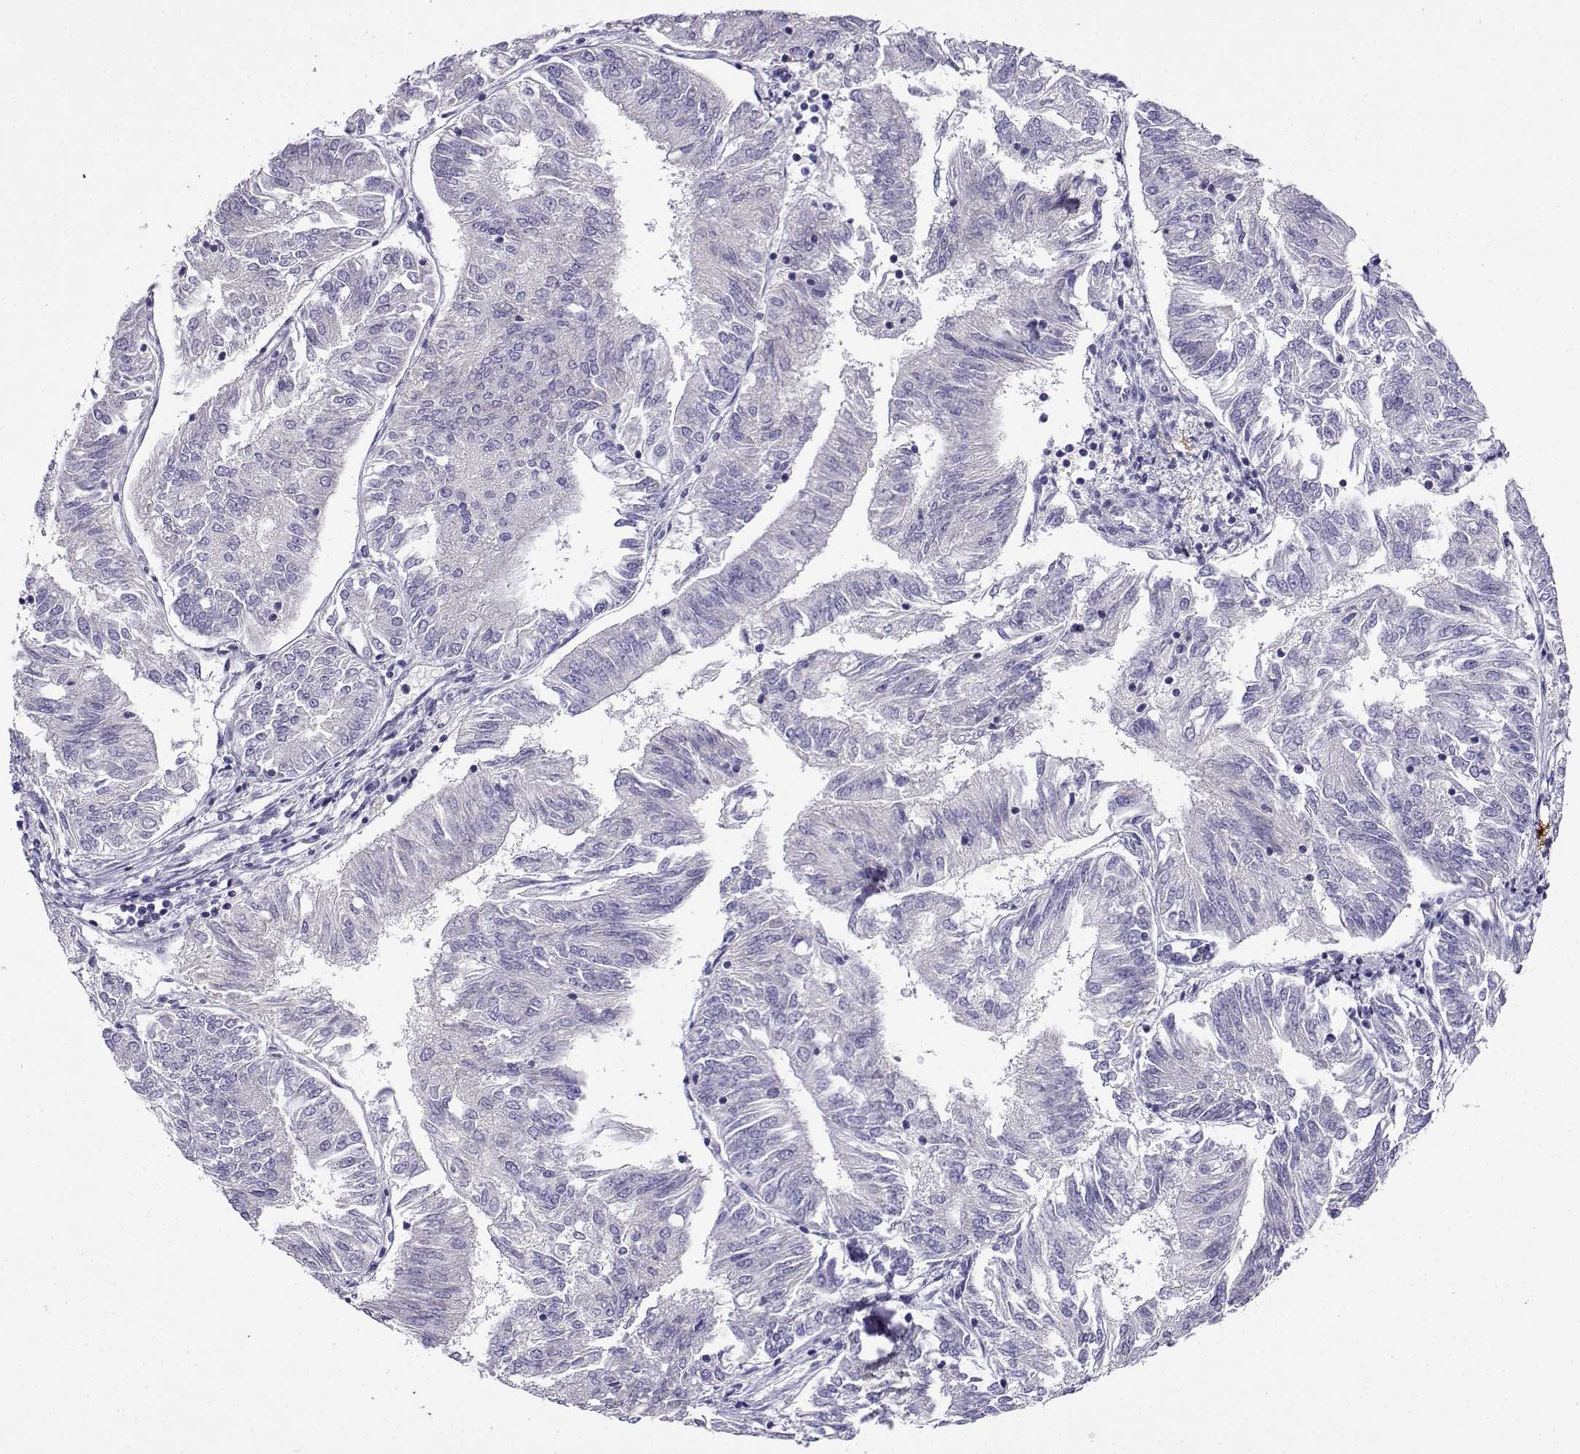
{"staining": {"intensity": "negative", "quantity": "none", "location": "none"}, "tissue": "endometrial cancer", "cell_type": "Tumor cells", "image_type": "cancer", "snomed": [{"axis": "morphology", "description": "Adenocarcinoma, NOS"}, {"axis": "topography", "description": "Endometrium"}], "caption": "Immunohistochemistry (IHC) of human endometrial cancer demonstrates no staining in tumor cells. Nuclei are stained in blue.", "gene": "LINGO1", "patient": {"sex": "female", "age": 58}}